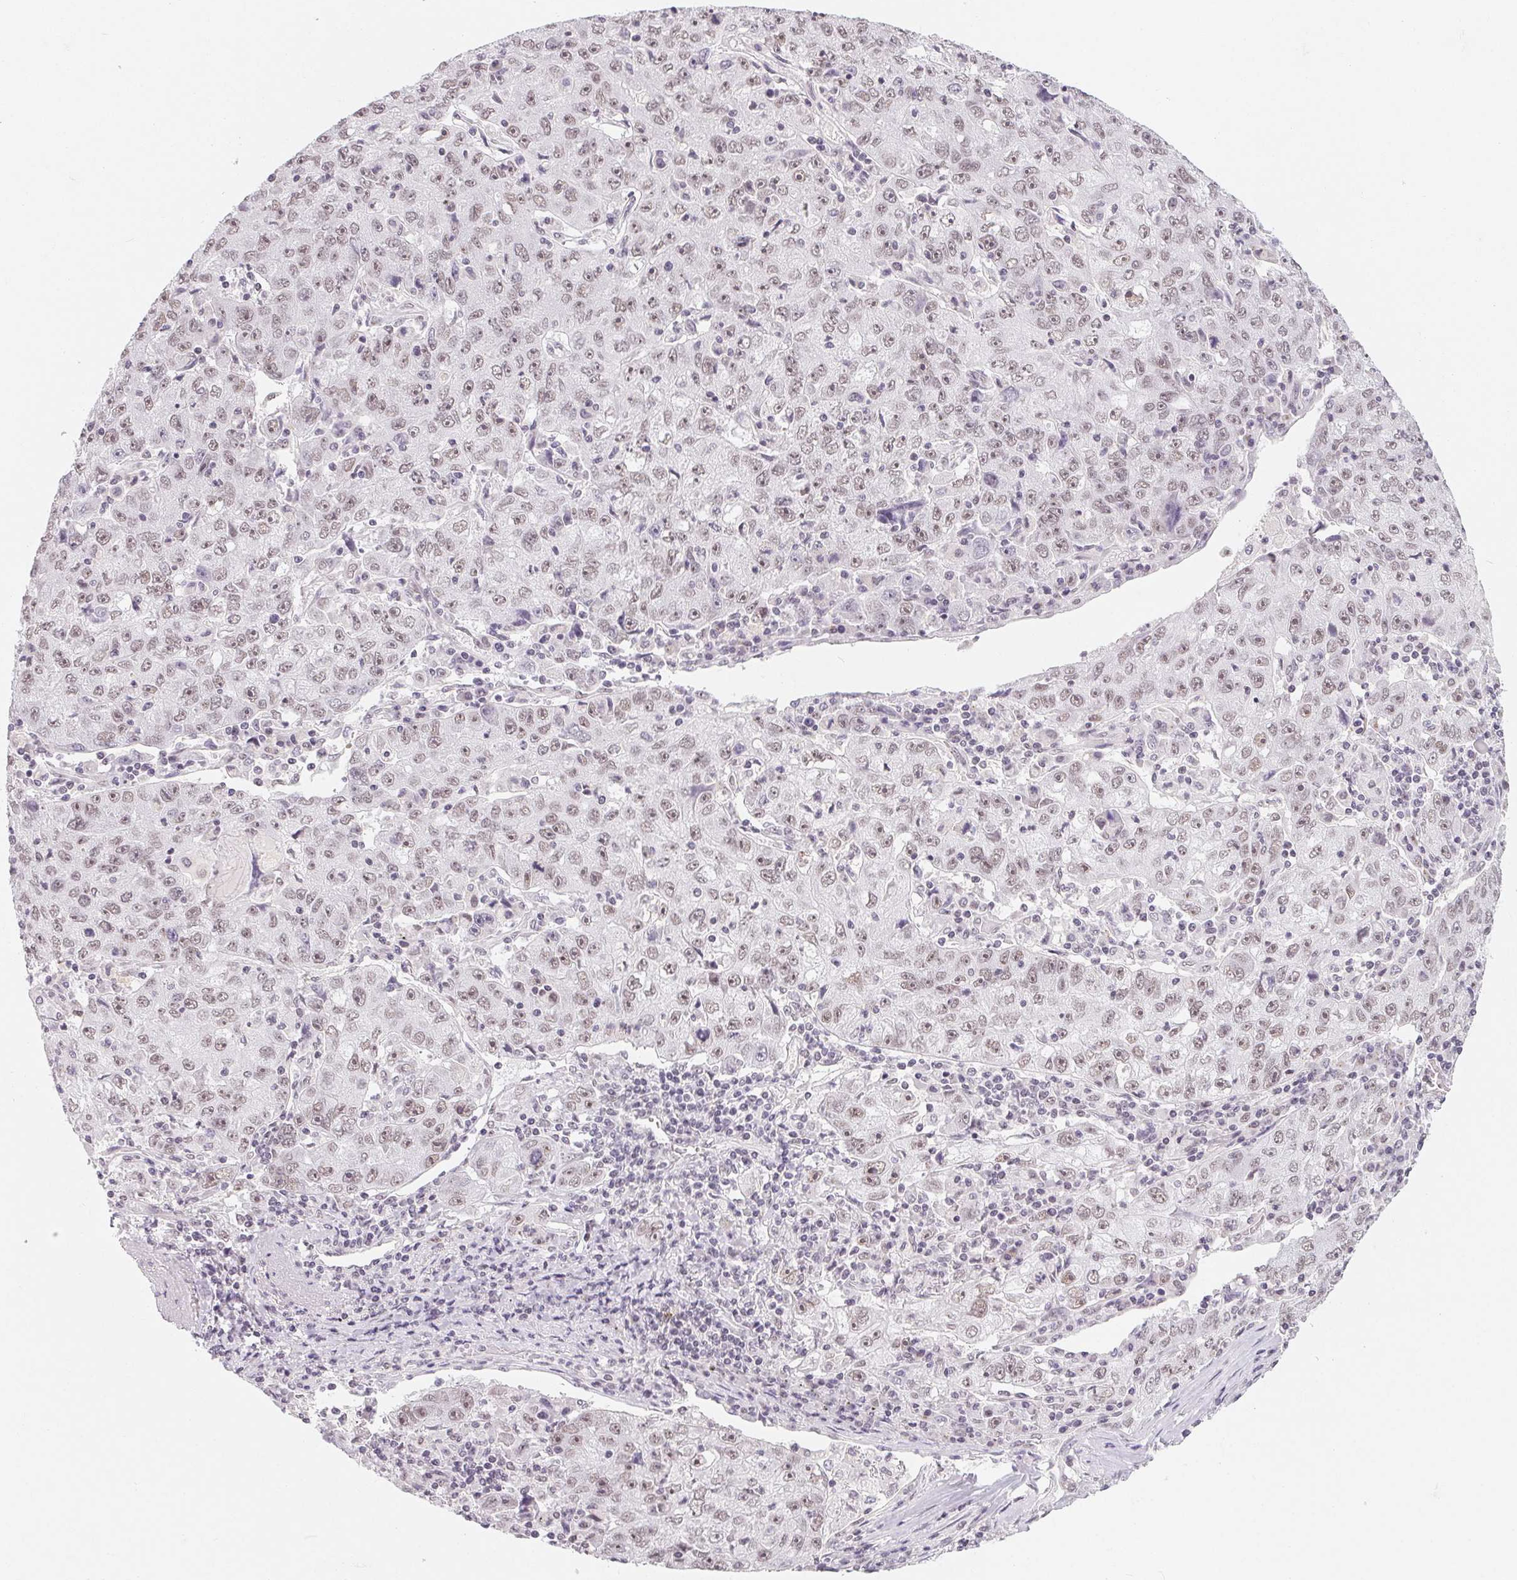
{"staining": {"intensity": "weak", "quantity": "<25%", "location": "nuclear"}, "tissue": "lung cancer", "cell_type": "Tumor cells", "image_type": "cancer", "snomed": [{"axis": "morphology", "description": "Normal morphology"}, {"axis": "morphology", "description": "Adenocarcinoma, NOS"}, {"axis": "topography", "description": "Lymph node"}, {"axis": "topography", "description": "Lung"}], "caption": "IHC of lung adenocarcinoma demonstrates no expression in tumor cells.", "gene": "NXF3", "patient": {"sex": "female", "age": 57}}